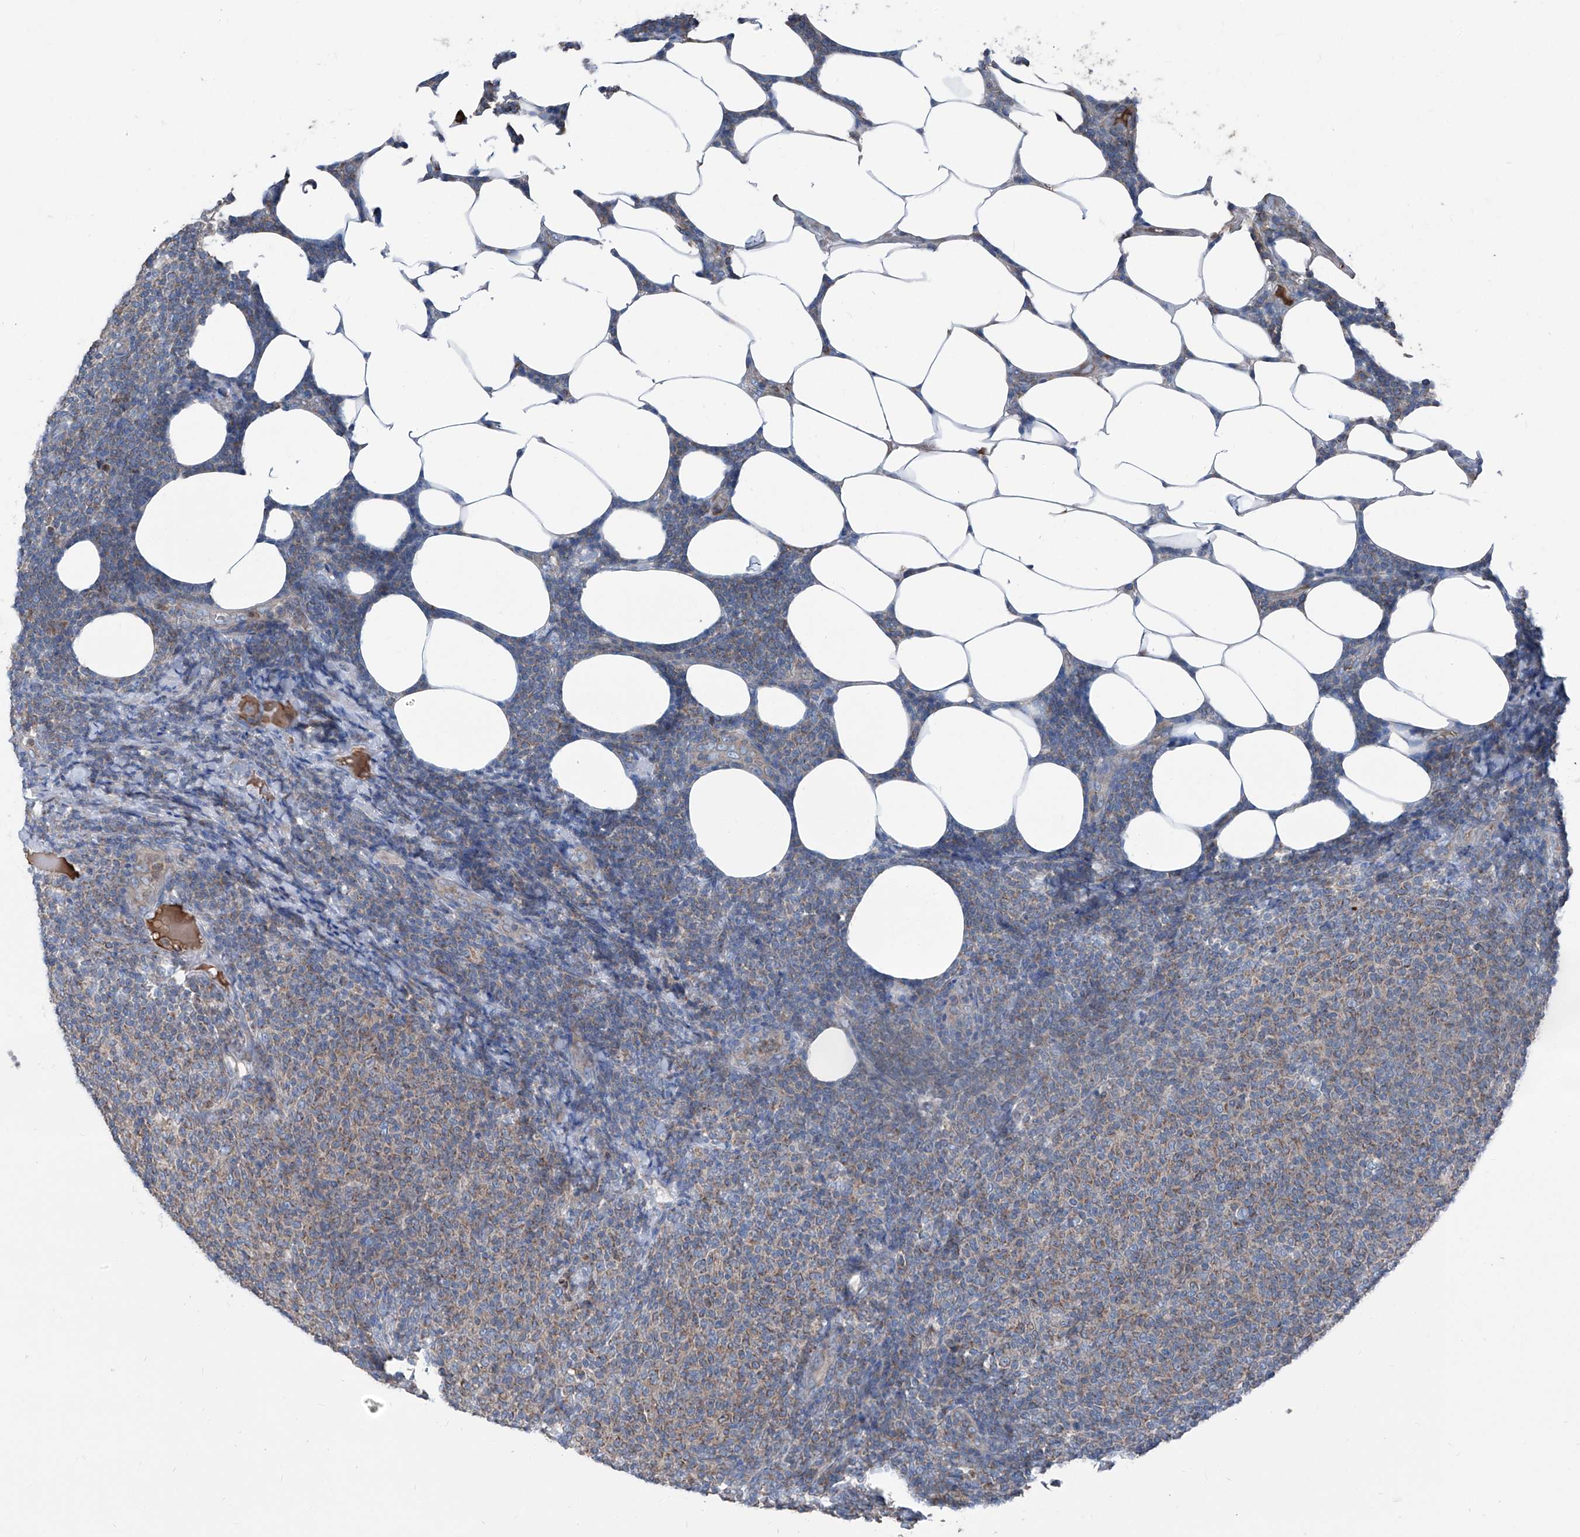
{"staining": {"intensity": "moderate", "quantity": "25%-75%", "location": "cytoplasmic/membranous"}, "tissue": "lymphoma", "cell_type": "Tumor cells", "image_type": "cancer", "snomed": [{"axis": "morphology", "description": "Malignant lymphoma, non-Hodgkin's type, Low grade"}, {"axis": "topography", "description": "Lymph node"}], "caption": "Immunohistochemical staining of human lymphoma exhibits medium levels of moderate cytoplasmic/membranous protein positivity in about 25%-75% of tumor cells. Nuclei are stained in blue.", "gene": "GPAT3", "patient": {"sex": "male", "age": 66}}